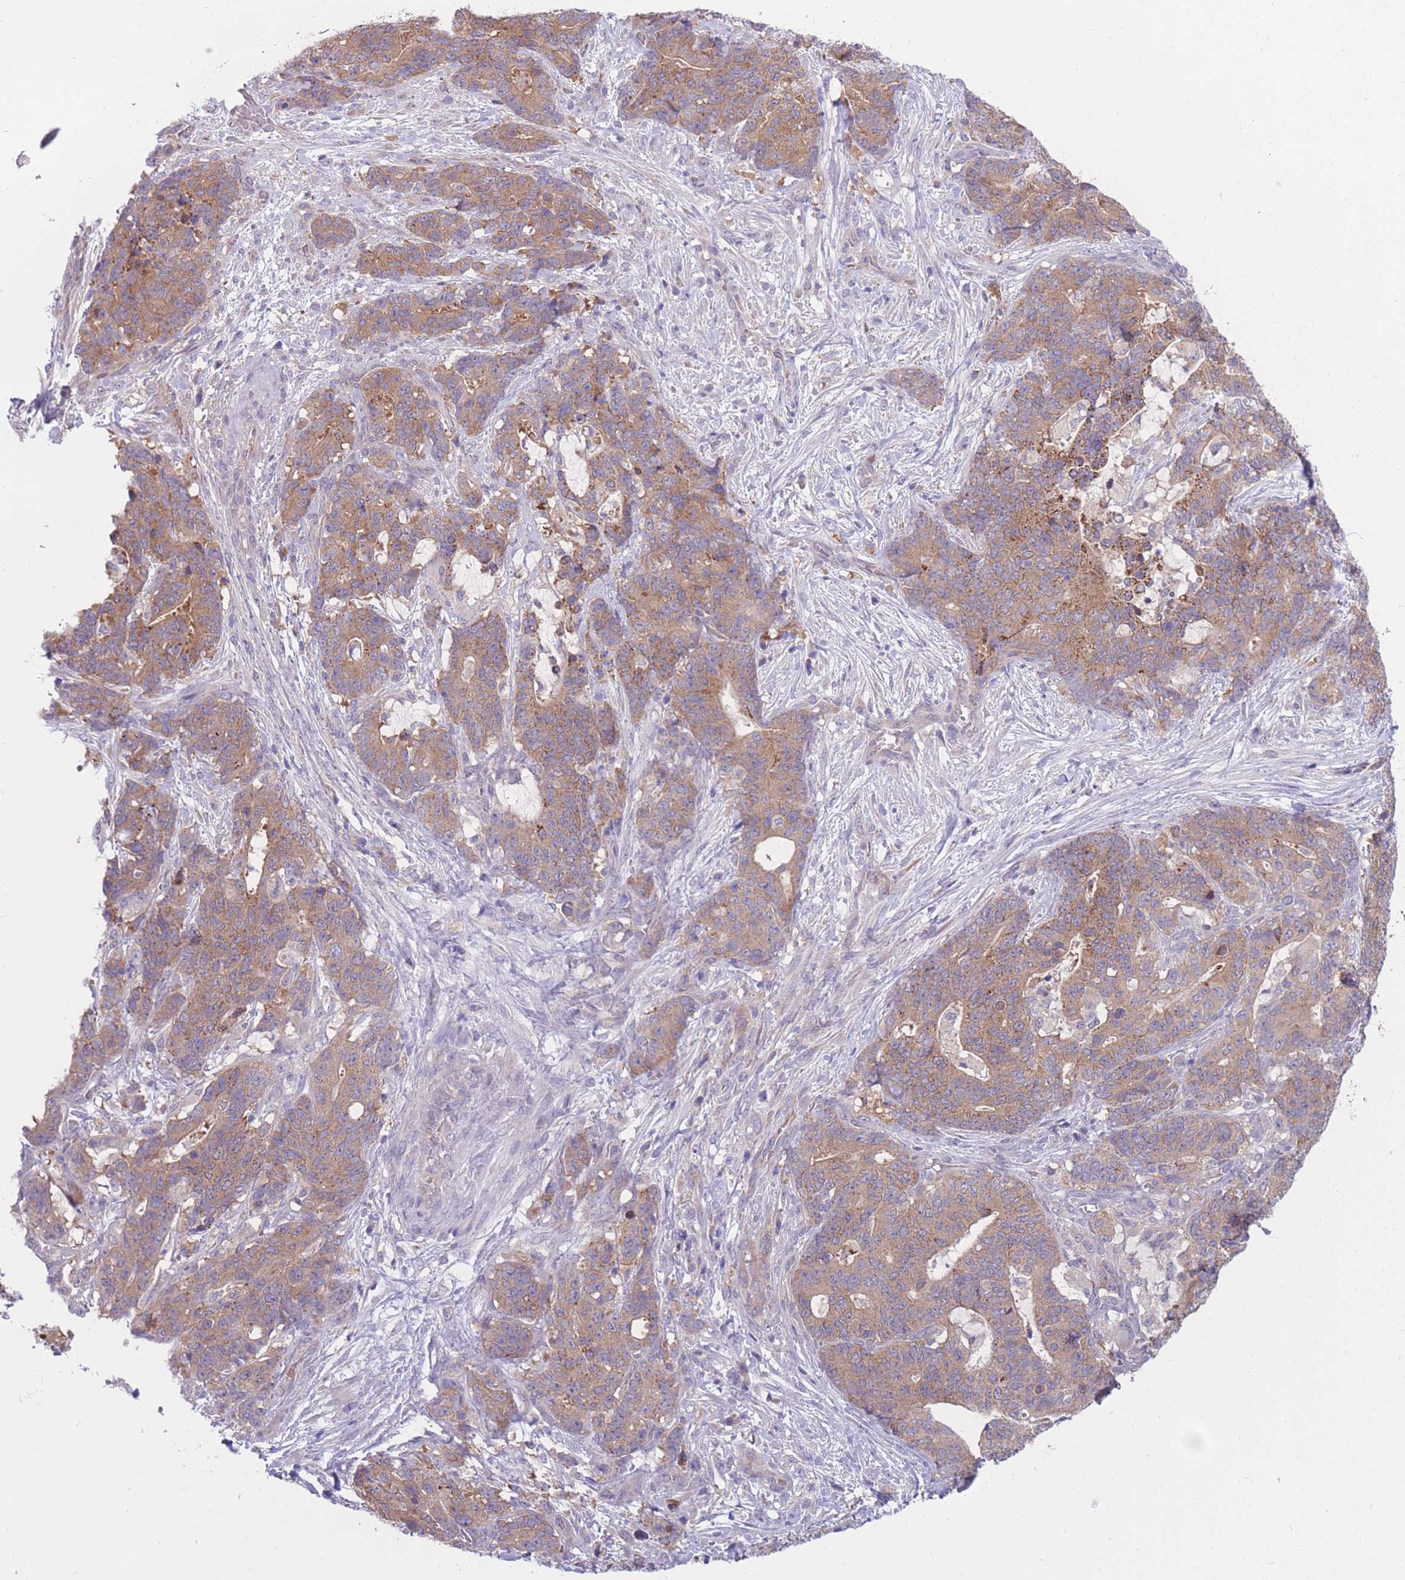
{"staining": {"intensity": "moderate", "quantity": ">75%", "location": "cytoplasmic/membranous"}, "tissue": "stomach cancer", "cell_type": "Tumor cells", "image_type": "cancer", "snomed": [{"axis": "morphology", "description": "Normal tissue, NOS"}, {"axis": "morphology", "description": "Adenocarcinoma, NOS"}, {"axis": "topography", "description": "Stomach"}], "caption": "Protein staining of stomach cancer (adenocarcinoma) tissue demonstrates moderate cytoplasmic/membranous positivity in approximately >75% of tumor cells.", "gene": "CCT6B", "patient": {"sex": "female", "age": 64}}